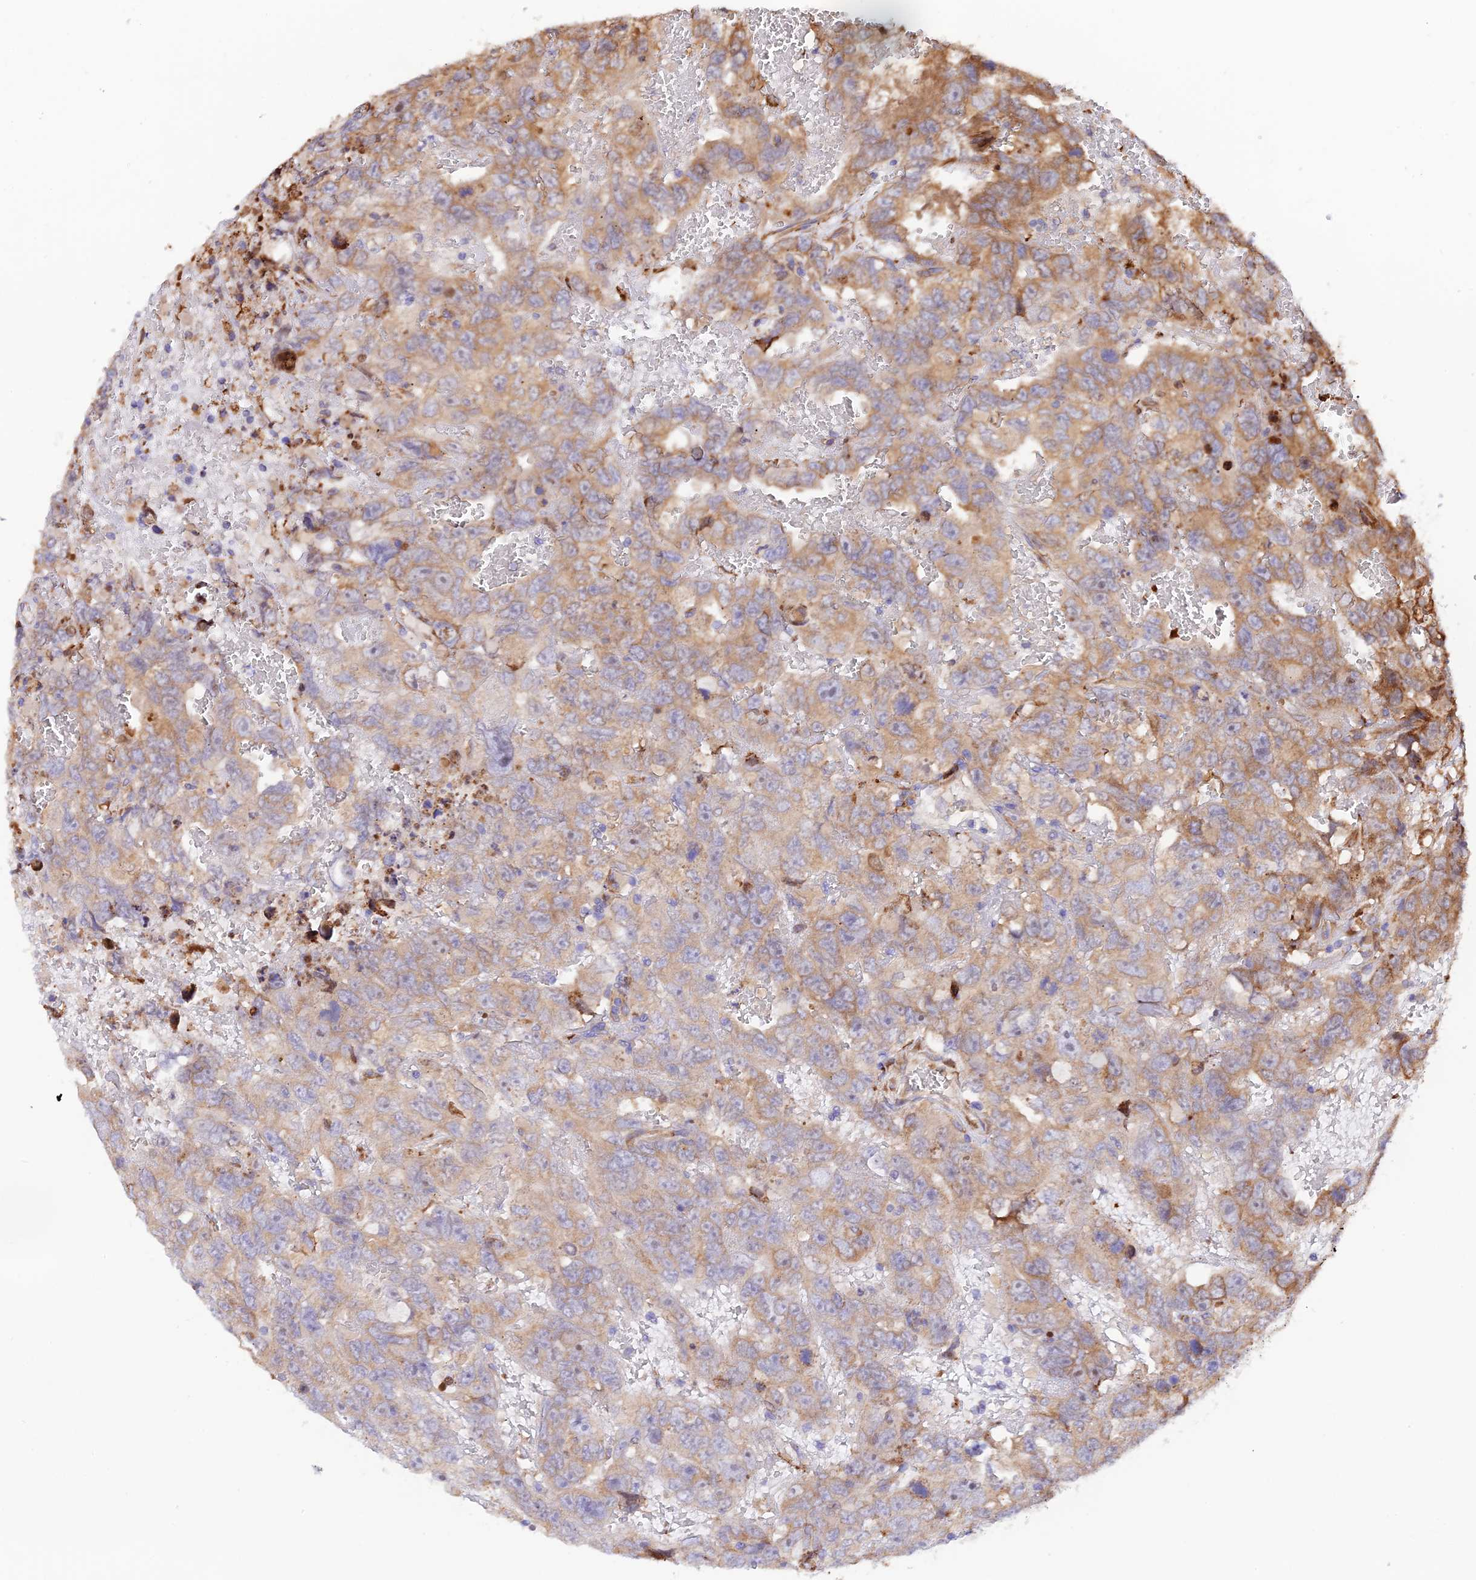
{"staining": {"intensity": "moderate", "quantity": ">75%", "location": "cytoplasmic/membranous"}, "tissue": "testis cancer", "cell_type": "Tumor cells", "image_type": "cancer", "snomed": [{"axis": "morphology", "description": "Carcinoma, Embryonal, NOS"}, {"axis": "topography", "description": "Testis"}], "caption": "A histopathology image of testis cancer stained for a protein demonstrates moderate cytoplasmic/membranous brown staining in tumor cells.", "gene": "RPL5", "patient": {"sex": "male", "age": 45}}